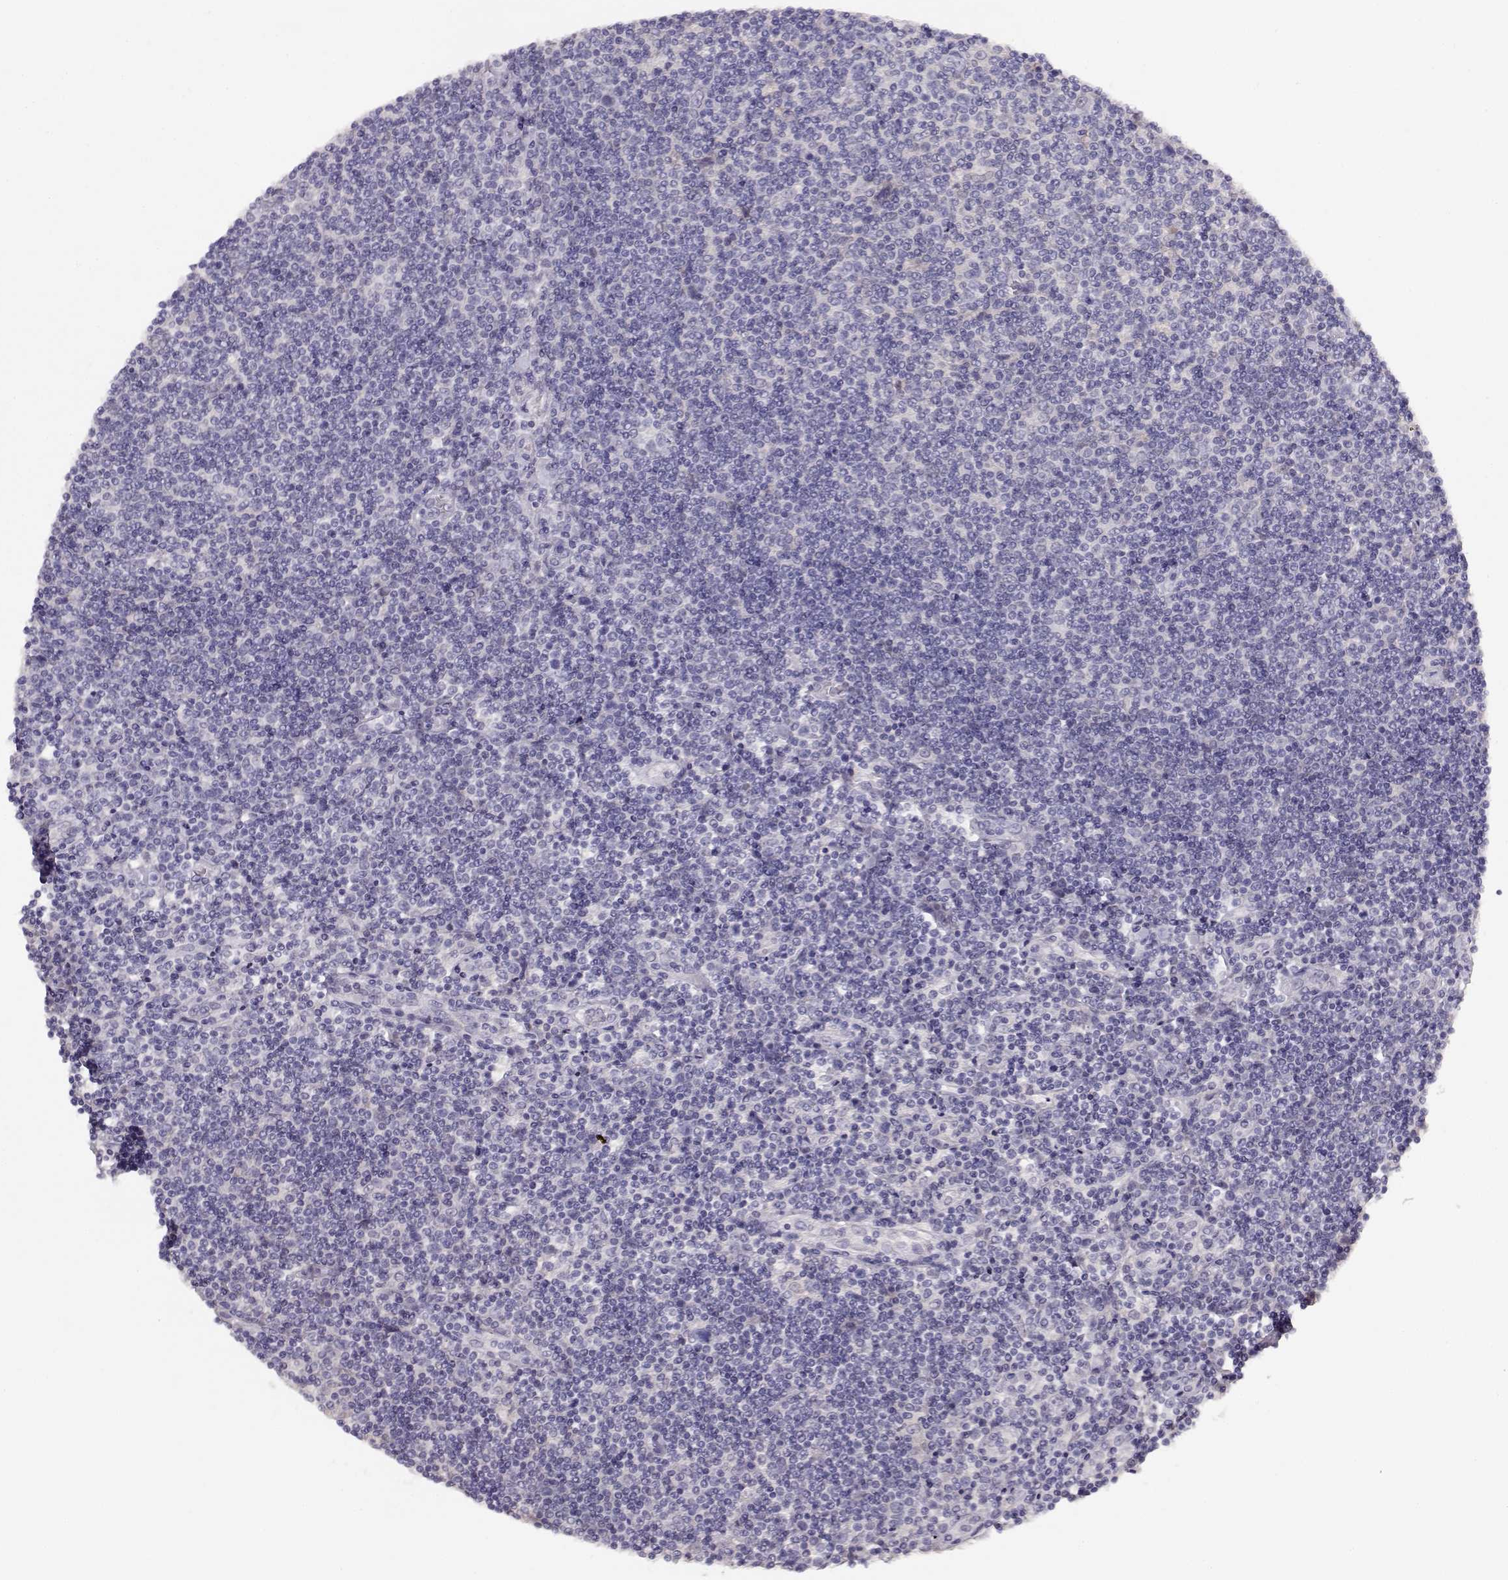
{"staining": {"intensity": "negative", "quantity": "none", "location": "none"}, "tissue": "lymphoma", "cell_type": "Tumor cells", "image_type": "cancer", "snomed": [{"axis": "morphology", "description": "Hodgkin's disease, NOS"}, {"axis": "topography", "description": "Lymph node"}], "caption": "A high-resolution histopathology image shows immunohistochemistry staining of lymphoma, which demonstrates no significant expression in tumor cells. (Stains: DAB IHC with hematoxylin counter stain, Microscopy: brightfield microscopy at high magnification).", "gene": "NDRG4", "patient": {"sex": "male", "age": 40}}